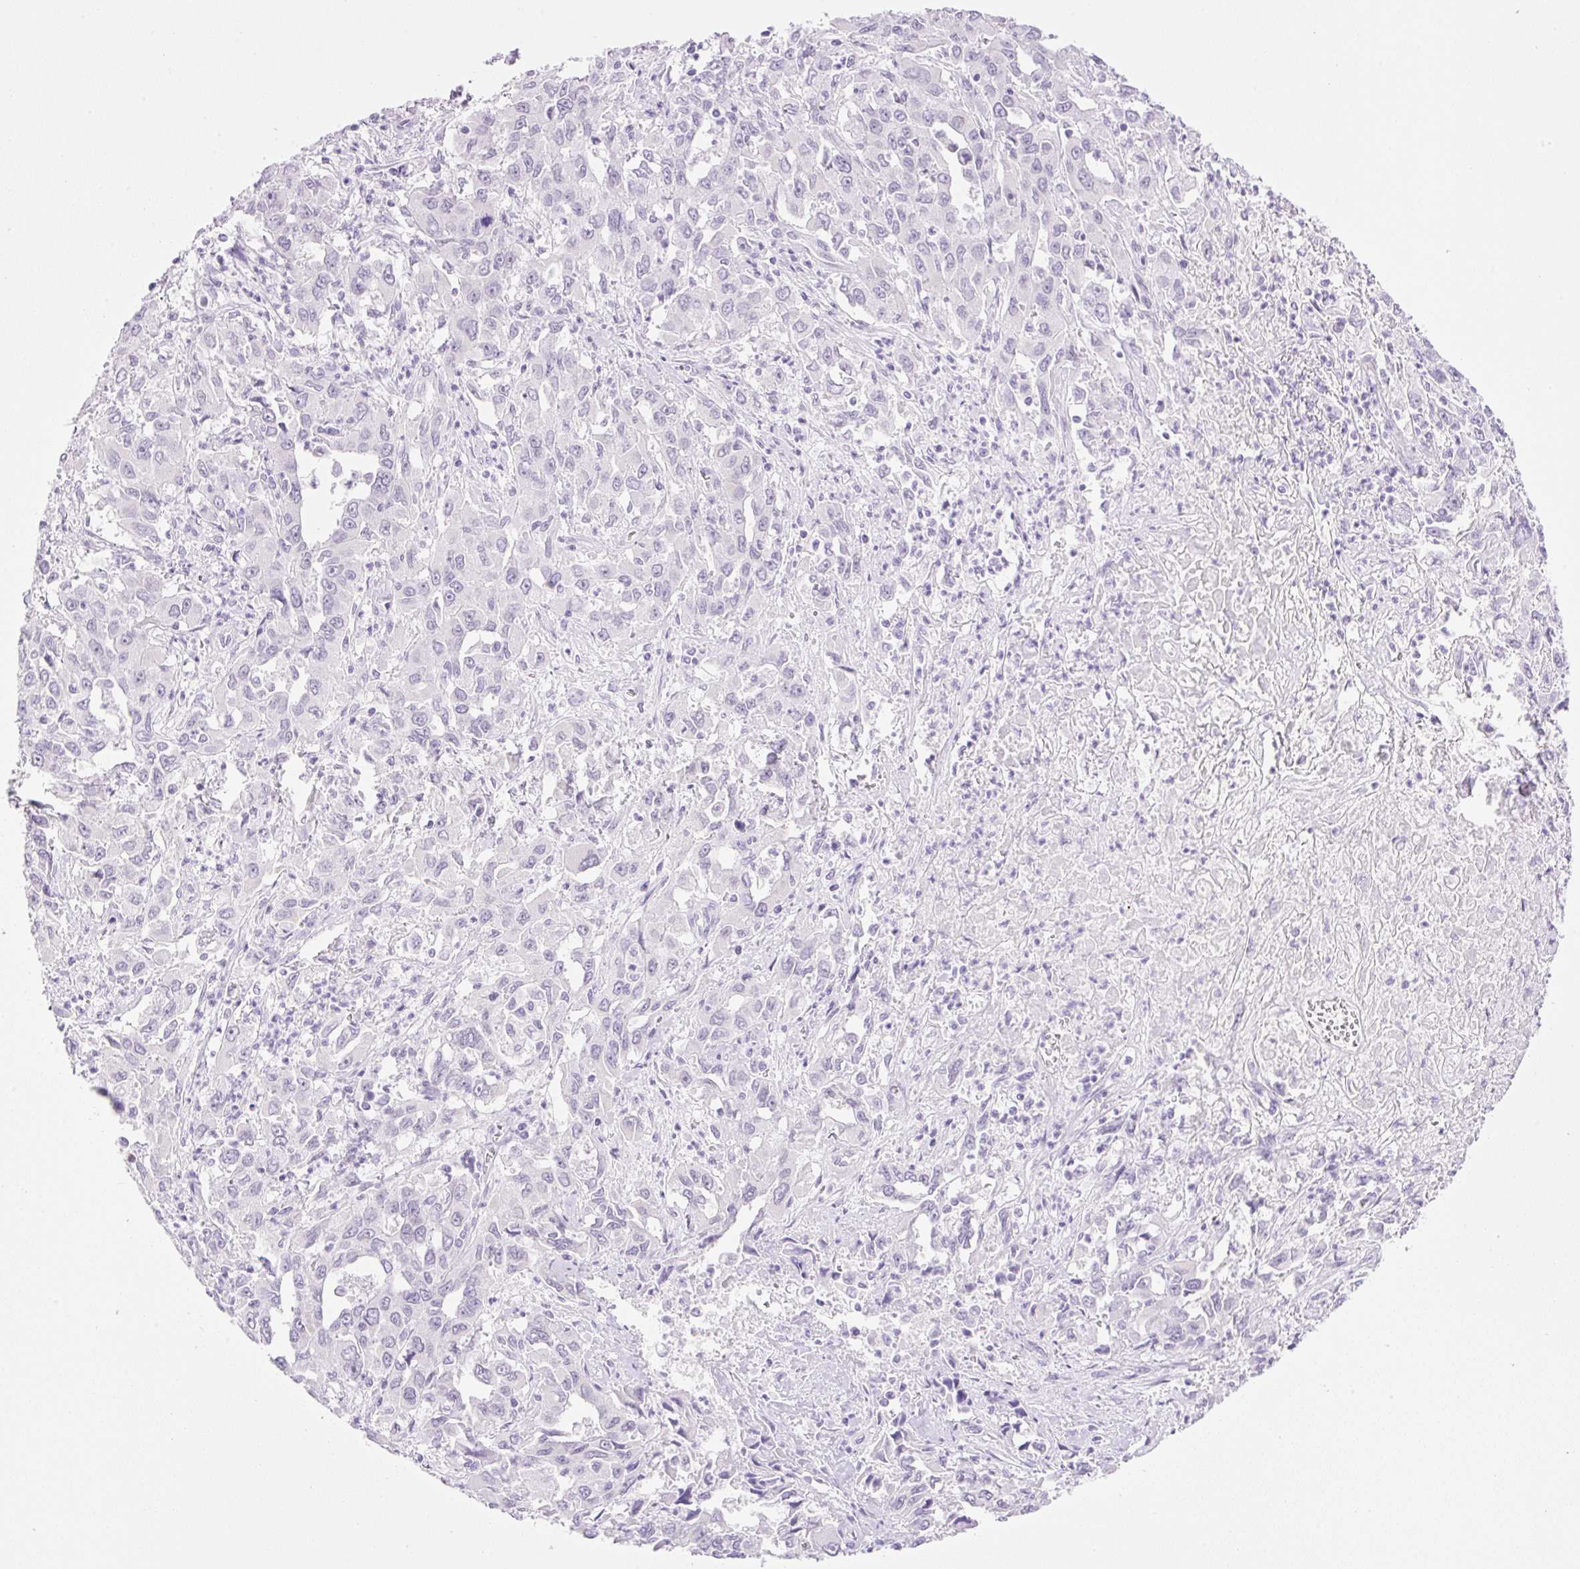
{"staining": {"intensity": "negative", "quantity": "none", "location": "none"}, "tissue": "liver cancer", "cell_type": "Tumor cells", "image_type": "cancer", "snomed": [{"axis": "morphology", "description": "Carcinoma, Hepatocellular, NOS"}, {"axis": "topography", "description": "Liver"}], "caption": "DAB (3,3'-diaminobenzidine) immunohistochemical staining of liver hepatocellular carcinoma reveals no significant positivity in tumor cells.", "gene": "SPRR4", "patient": {"sex": "male", "age": 63}}